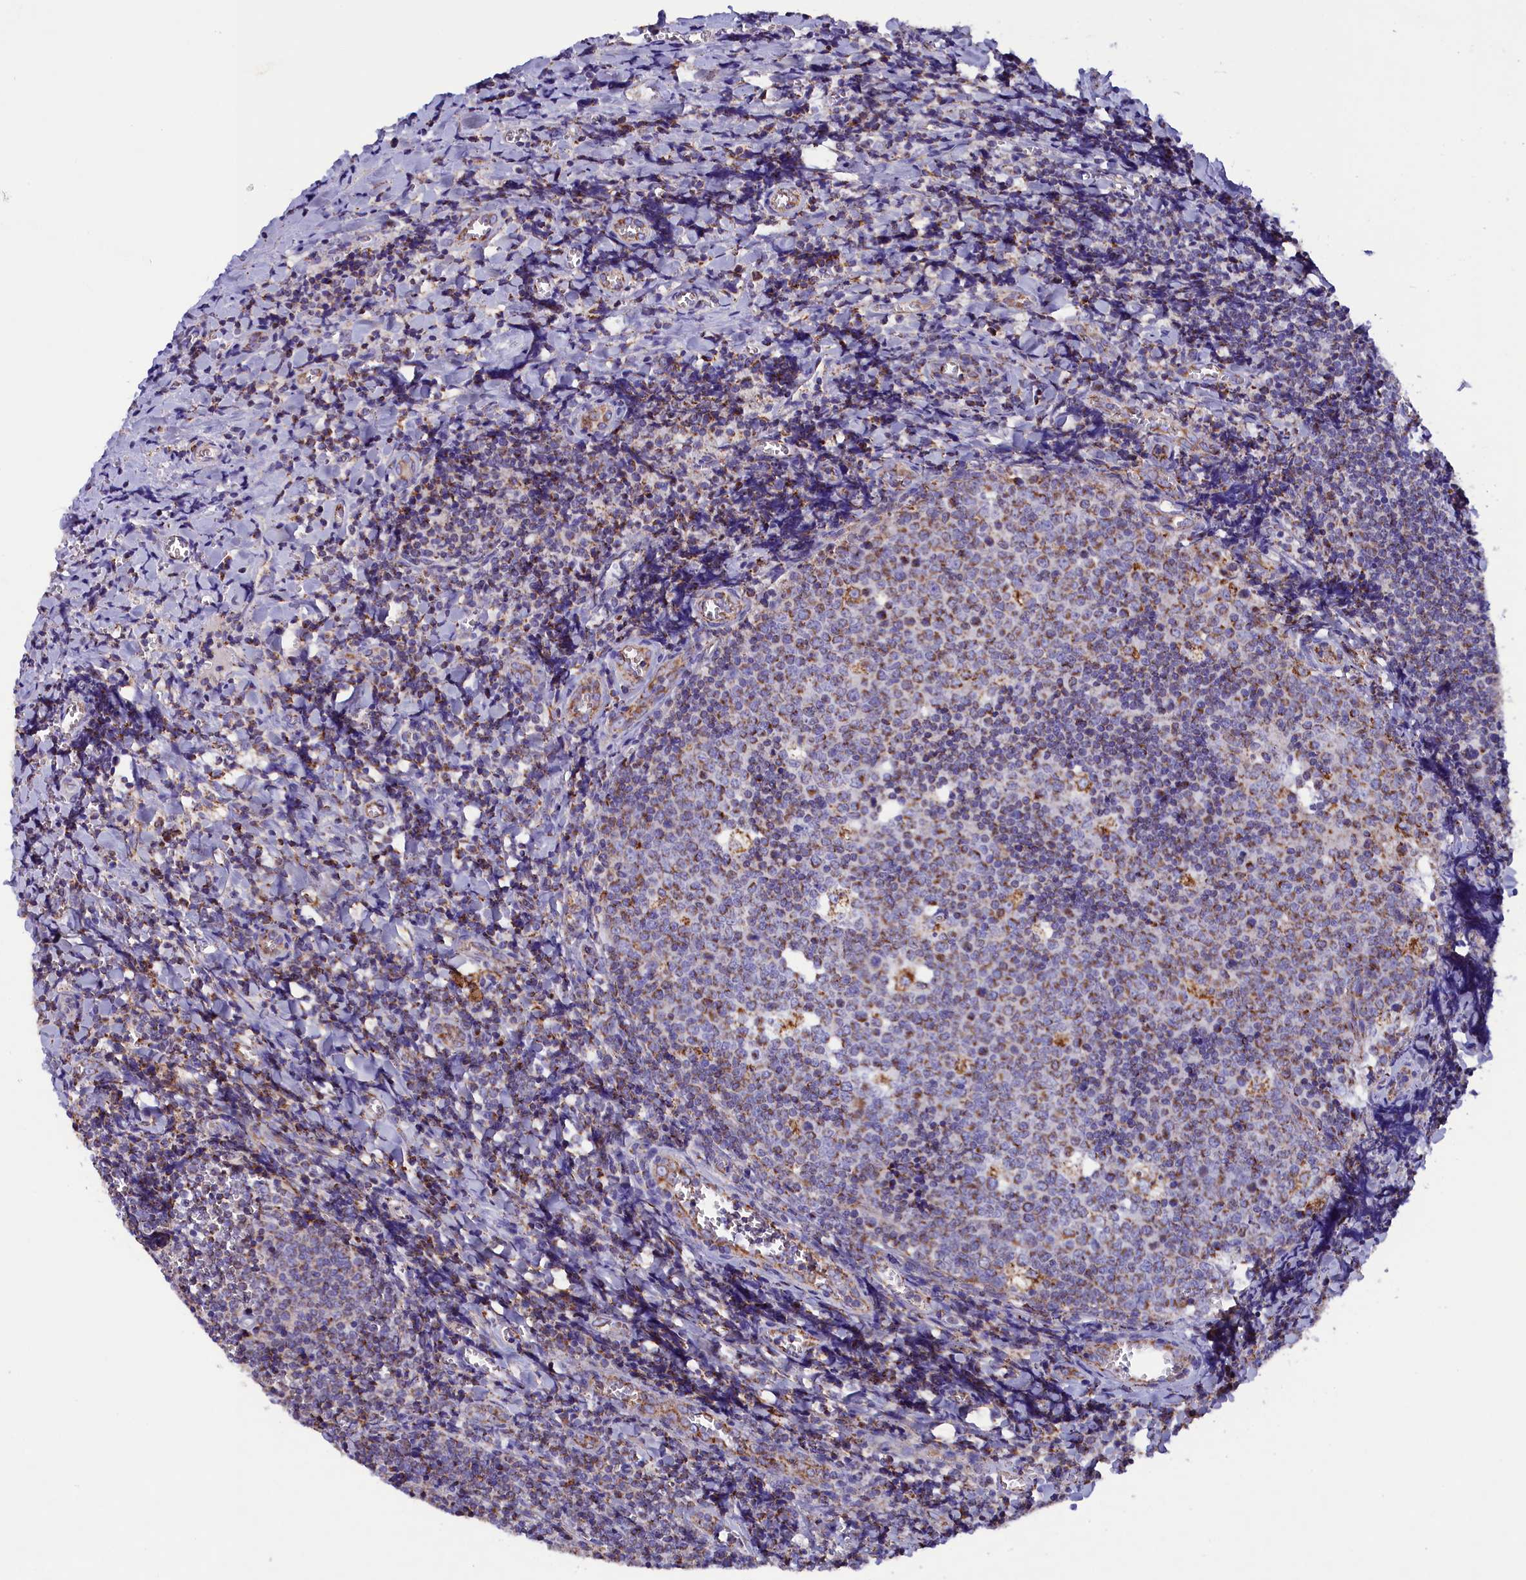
{"staining": {"intensity": "moderate", "quantity": "25%-75%", "location": "cytoplasmic/membranous"}, "tissue": "tonsil", "cell_type": "Germinal center cells", "image_type": "normal", "snomed": [{"axis": "morphology", "description": "Normal tissue, NOS"}, {"axis": "topography", "description": "Tonsil"}], "caption": "Normal tonsil was stained to show a protein in brown. There is medium levels of moderate cytoplasmic/membranous staining in approximately 25%-75% of germinal center cells. (DAB (3,3'-diaminobenzidine) = brown stain, brightfield microscopy at high magnification).", "gene": "SLC39A3", "patient": {"sex": "male", "age": 27}}